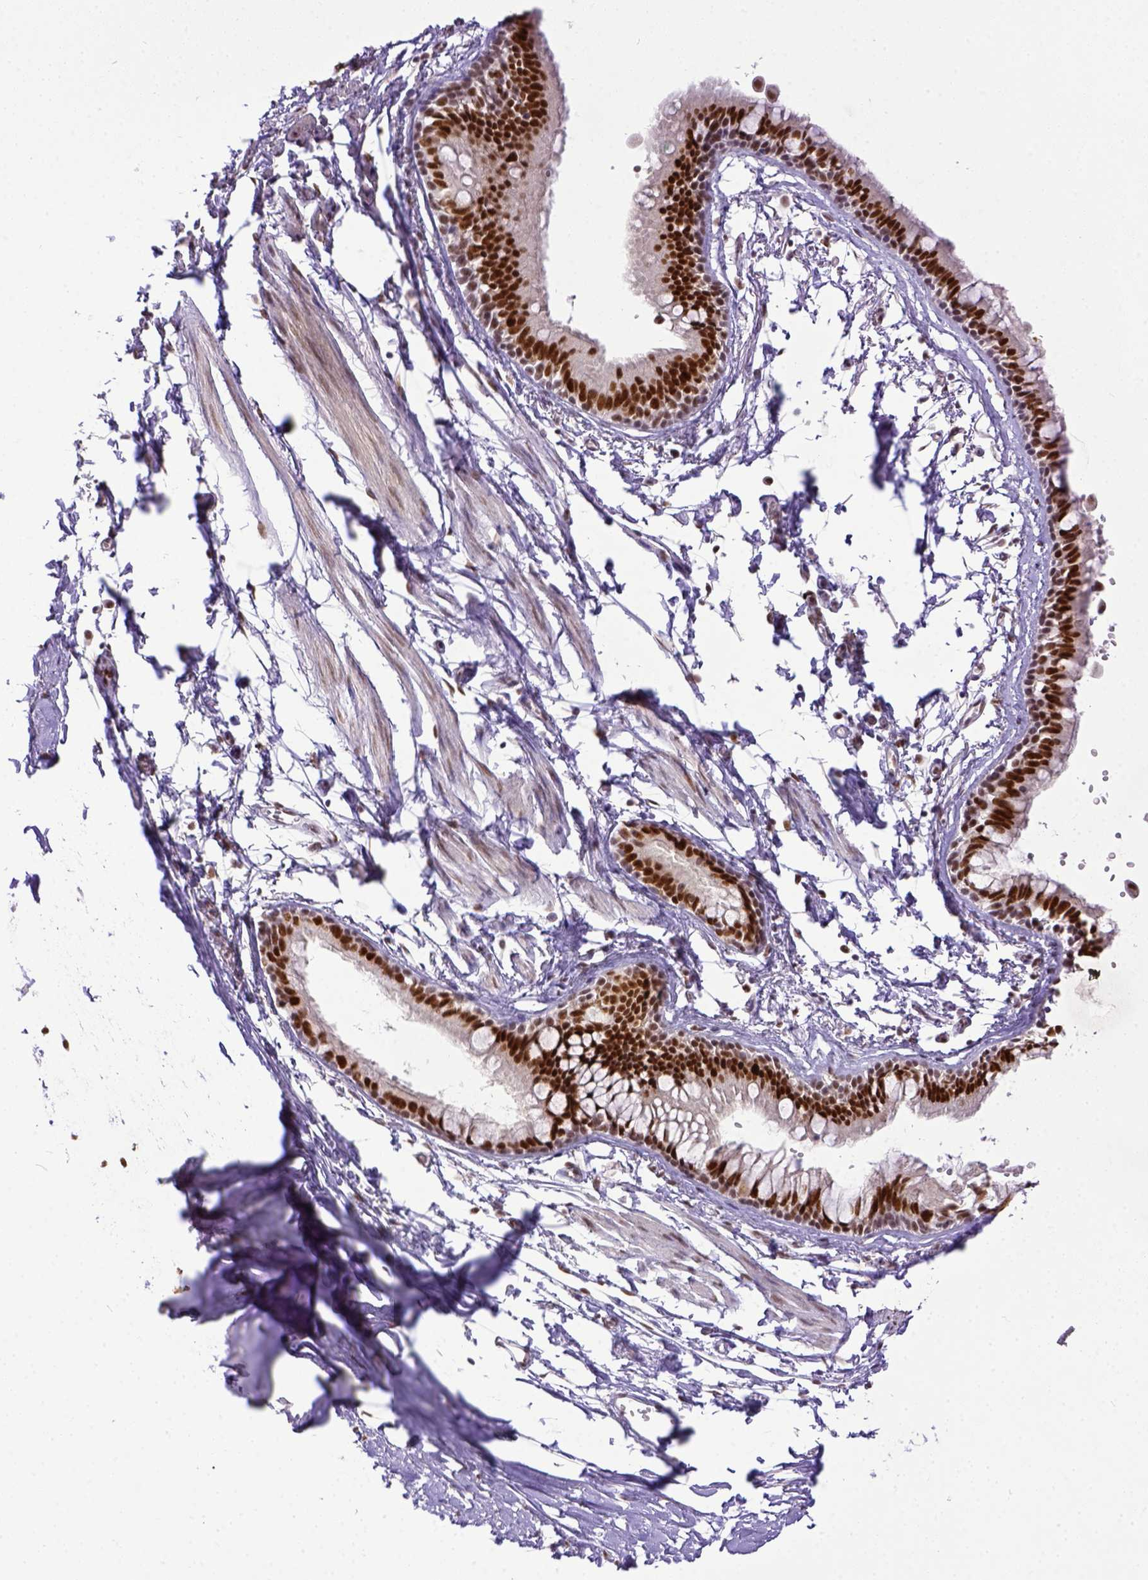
{"staining": {"intensity": "strong", "quantity": ">75%", "location": "nuclear"}, "tissue": "bronchus", "cell_type": "Respiratory epithelial cells", "image_type": "normal", "snomed": [{"axis": "morphology", "description": "Normal tissue, NOS"}, {"axis": "topography", "description": "Cartilage tissue"}, {"axis": "topography", "description": "Bronchus"}], "caption": "Immunohistochemical staining of unremarkable bronchus shows >75% levels of strong nuclear protein expression in about >75% of respiratory epithelial cells.", "gene": "ERCC1", "patient": {"sex": "female", "age": 59}}